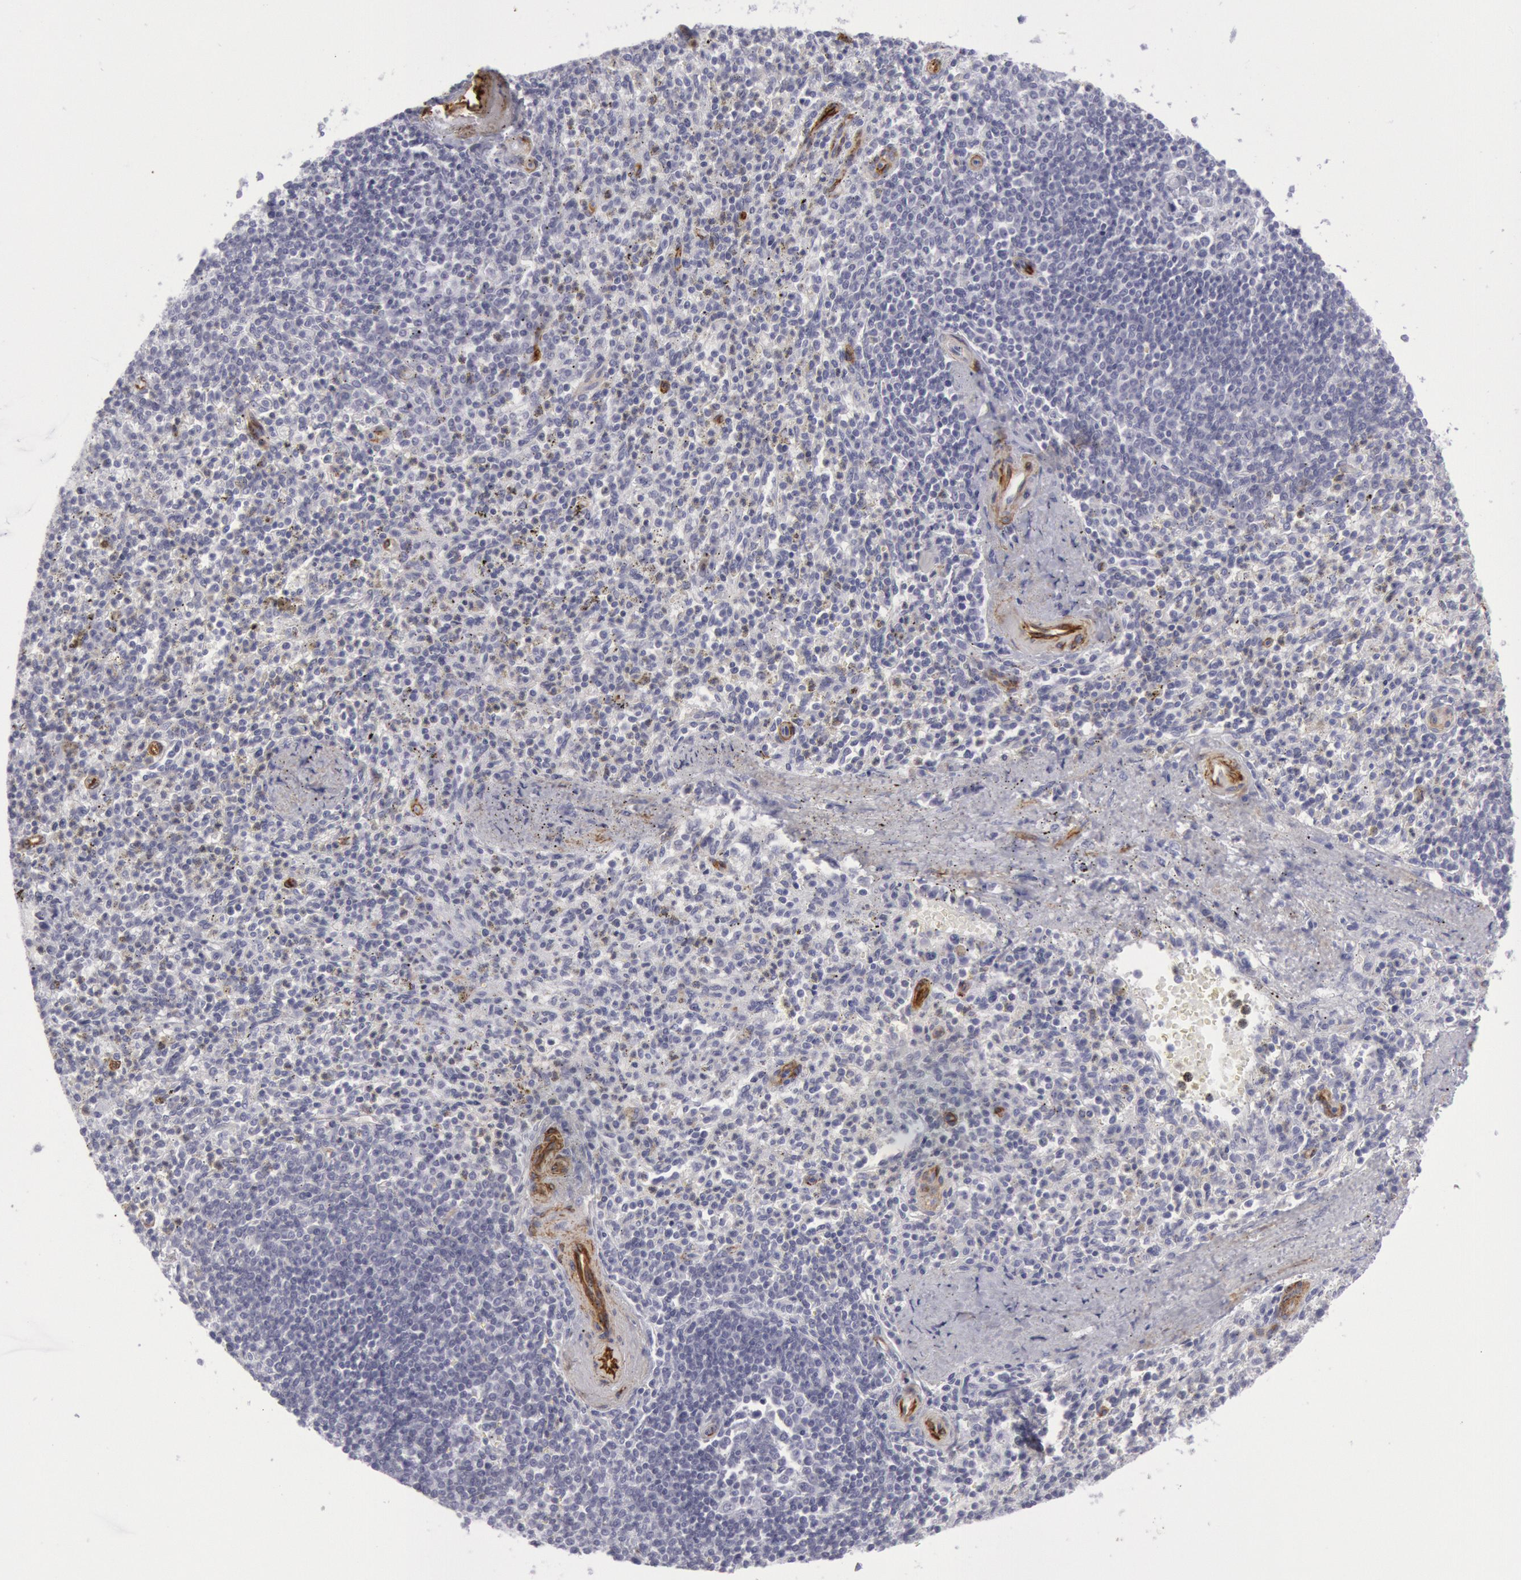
{"staining": {"intensity": "negative", "quantity": "none", "location": "none"}, "tissue": "spleen", "cell_type": "Cells in red pulp", "image_type": "normal", "snomed": [{"axis": "morphology", "description": "Normal tissue, NOS"}, {"axis": "topography", "description": "Spleen"}], "caption": "Protein analysis of benign spleen demonstrates no significant expression in cells in red pulp.", "gene": "CDH13", "patient": {"sex": "male", "age": 72}}